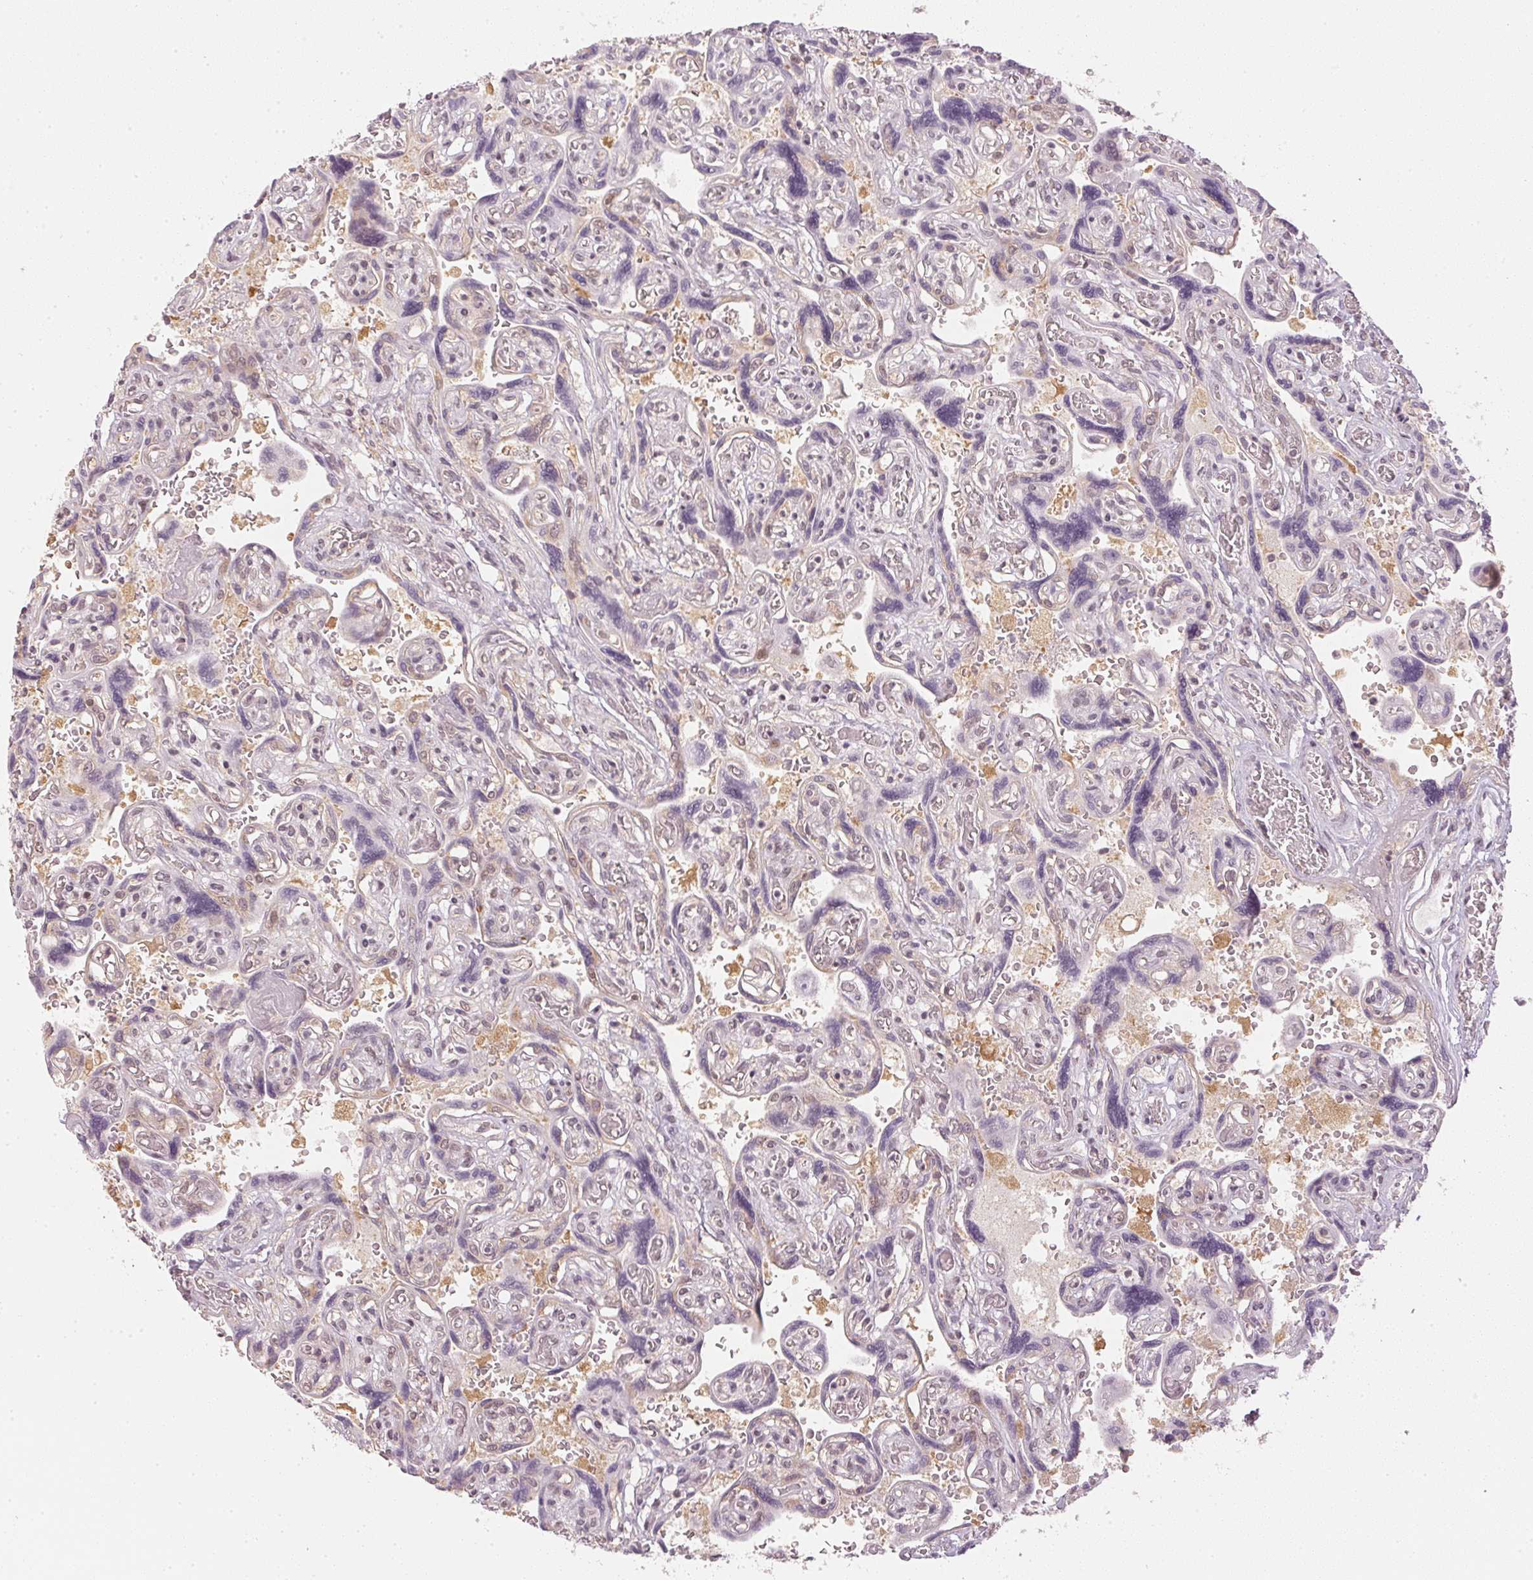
{"staining": {"intensity": "negative", "quantity": "none", "location": "none"}, "tissue": "placenta", "cell_type": "Decidual cells", "image_type": "normal", "snomed": [{"axis": "morphology", "description": "Normal tissue, NOS"}, {"axis": "topography", "description": "Placenta"}], "caption": "Immunohistochemistry (IHC) image of normal placenta stained for a protein (brown), which reveals no positivity in decidual cells.", "gene": "KPRP", "patient": {"sex": "female", "age": 32}}